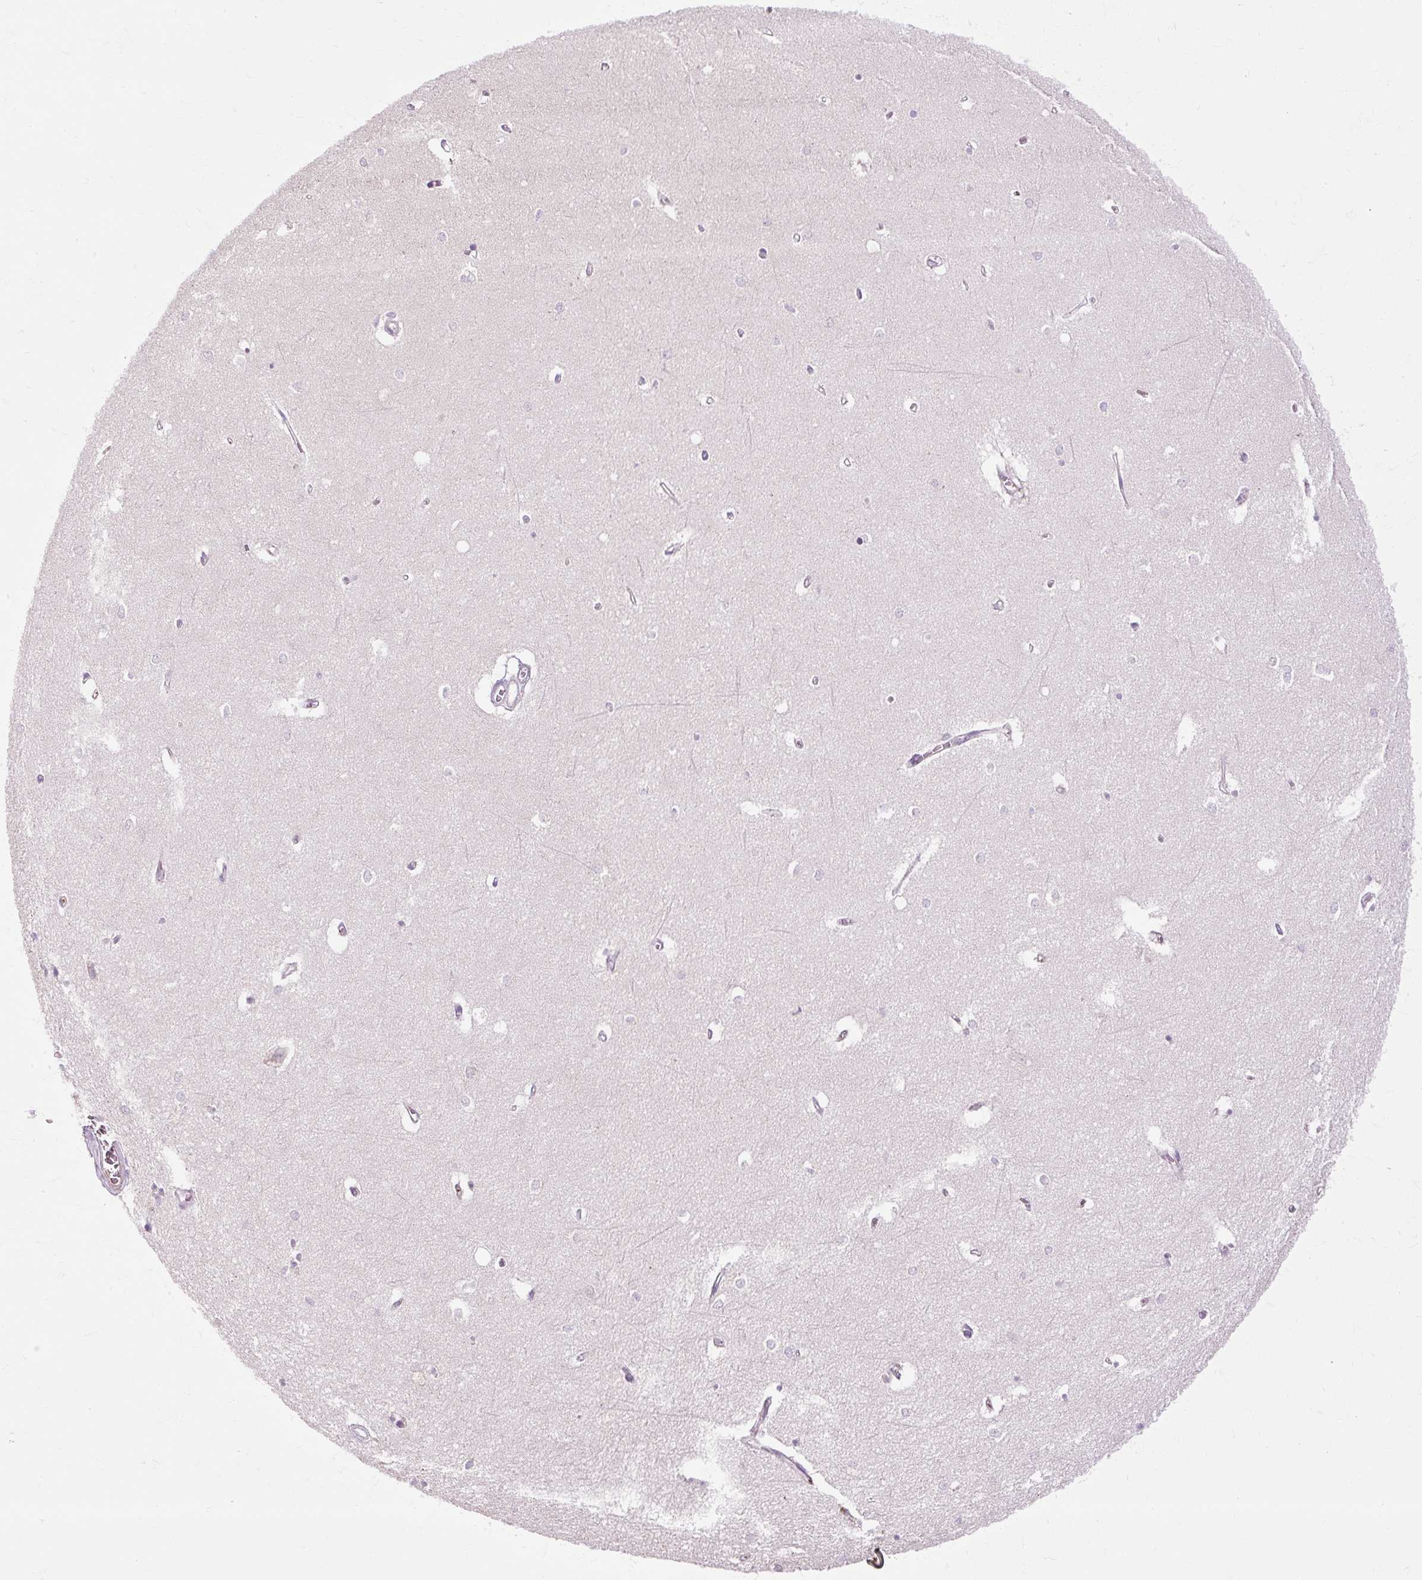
{"staining": {"intensity": "negative", "quantity": "none", "location": "none"}, "tissue": "hippocampus", "cell_type": "Glial cells", "image_type": "normal", "snomed": [{"axis": "morphology", "description": "Normal tissue, NOS"}, {"axis": "topography", "description": "Hippocampus"}], "caption": "Immunohistochemistry image of benign hippocampus: hippocampus stained with DAB shows no significant protein staining in glial cells. The staining was performed using DAB (3,3'-diaminobenzidine) to visualize the protein expression in brown, while the nuclei were stained in blue with hematoxylin (Magnification: 20x).", "gene": "ARRDC2", "patient": {"sex": "female", "age": 64}}